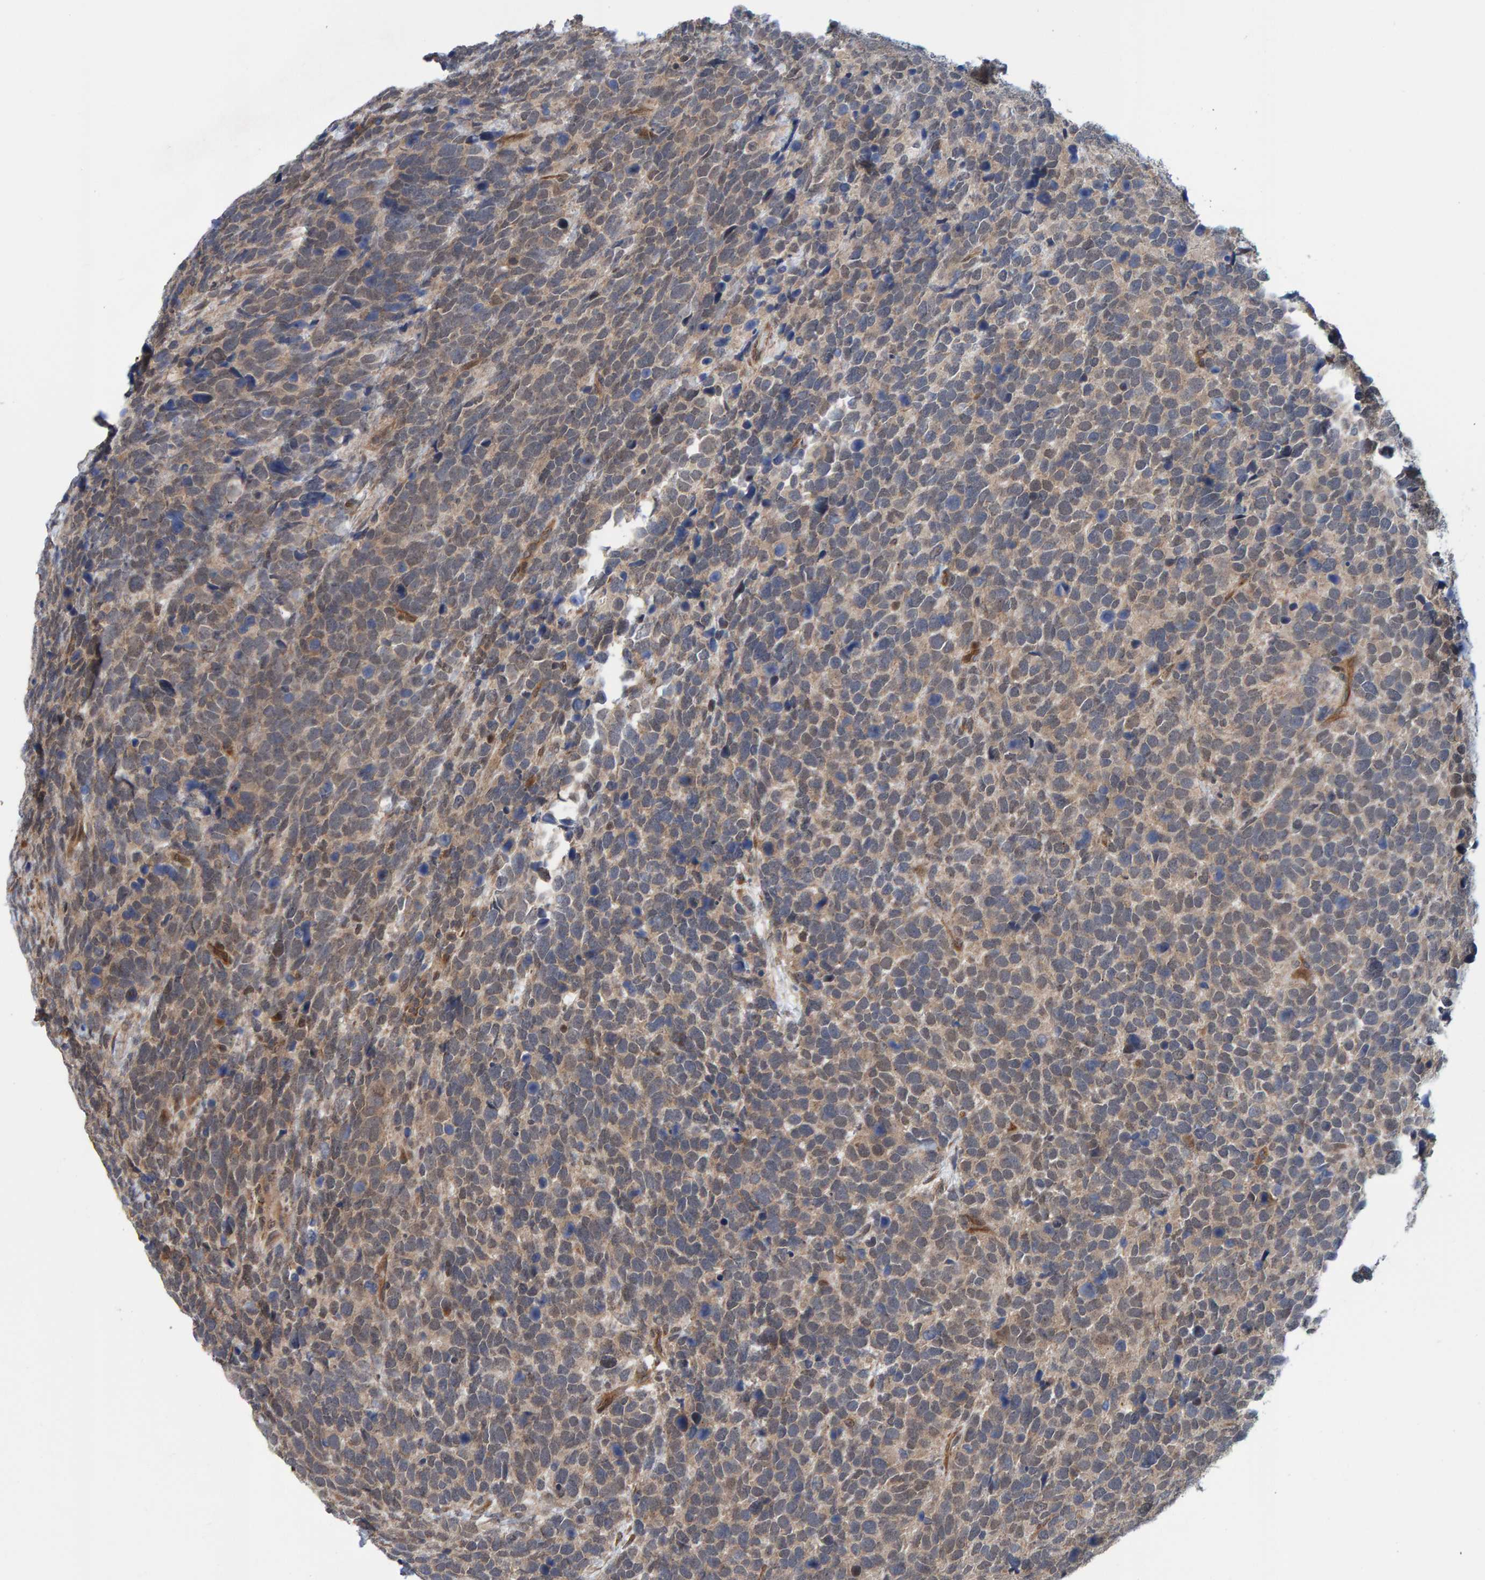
{"staining": {"intensity": "weak", "quantity": "25%-75%", "location": "cytoplasmic/membranous"}, "tissue": "urothelial cancer", "cell_type": "Tumor cells", "image_type": "cancer", "snomed": [{"axis": "morphology", "description": "Urothelial carcinoma, High grade"}, {"axis": "topography", "description": "Urinary bladder"}], "caption": "A low amount of weak cytoplasmic/membranous positivity is present in approximately 25%-75% of tumor cells in urothelial cancer tissue. The protein of interest is shown in brown color, while the nuclei are stained blue.", "gene": "SCRN2", "patient": {"sex": "female", "age": 82}}